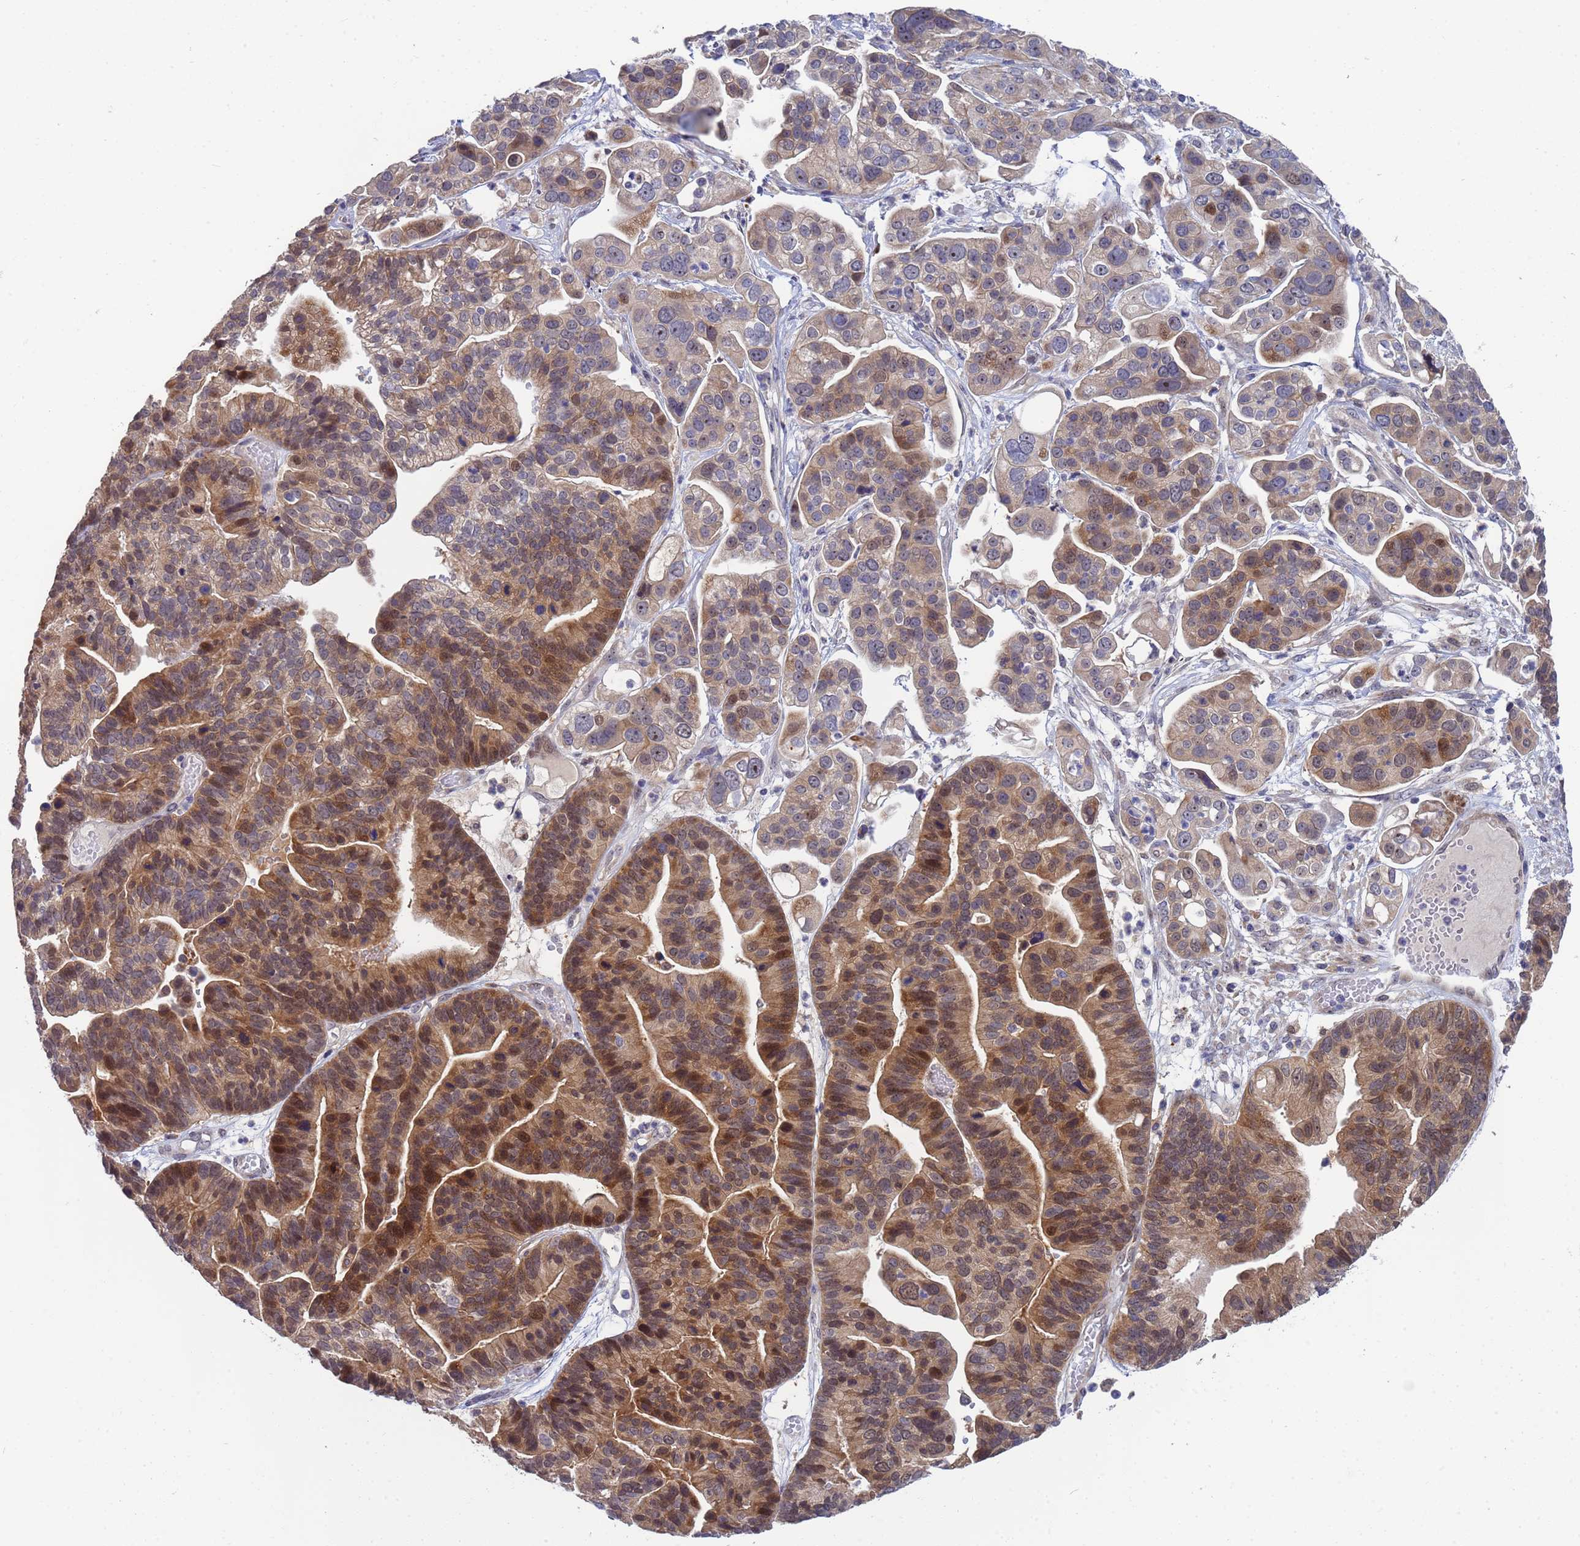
{"staining": {"intensity": "moderate", "quantity": ">75%", "location": "cytoplasmic/membranous,nuclear"}, "tissue": "ovarian cancer", "cell_type": "Tumor cells", "image_type": "cancer", "snomed": [{"axis": "morphology", "description": "Cystadenocarcinoma, serous, NOS"}, {"axis": "topography", "description": "Ovary"}], "caption": "High-magnification brightfield microscopy of ovarian serous cystadenocarcinoma stained with DAB (brown) and counterstained with hematoxylin (blue). tumor cells exhibit moderate cytoplasmic/membranous and nuclear positivity is present in approximately>75% of cells.", "gene": "ENOSF1", "patient": {"sex": "female", "age": 56}}